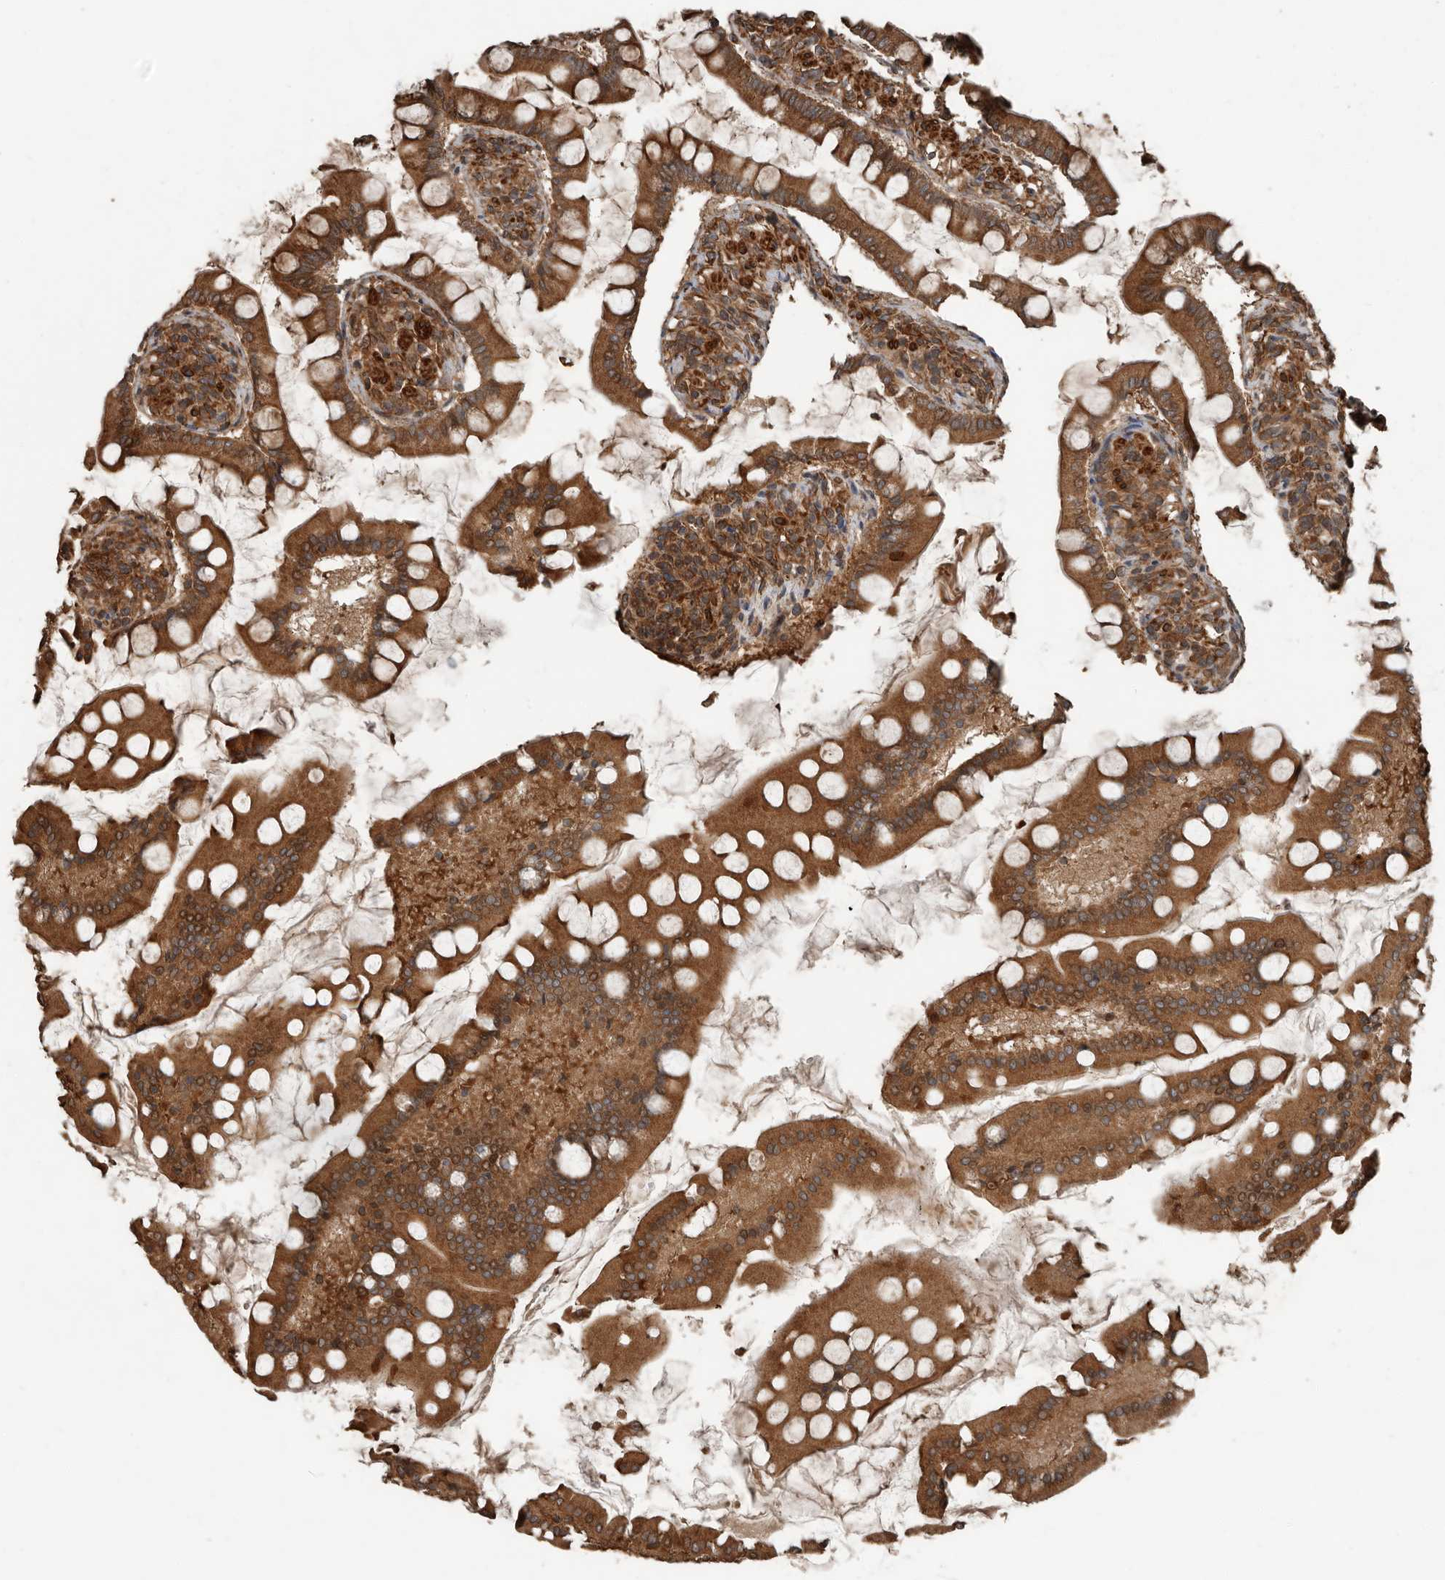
{"staining": {"intensity": "moderate", "quantity": ">75%", "location": "cytoplasmic/membranous"}, "tissue": "small intestine", "cell_type": "Glandular cells", "image_type": "normal", "snomed": [{"axis": "morphology", "description": "Normal tissue, NOS"}, {"axis": "topography", "description": "Small intestine"}], "caption": "A brown stain labels moderate cytoplasmic/membranous positivity of a protein in glandular cells of unremarkable small intestine.", "gene": "YOD1", "patient": {"sex": "male", "age": 41}}